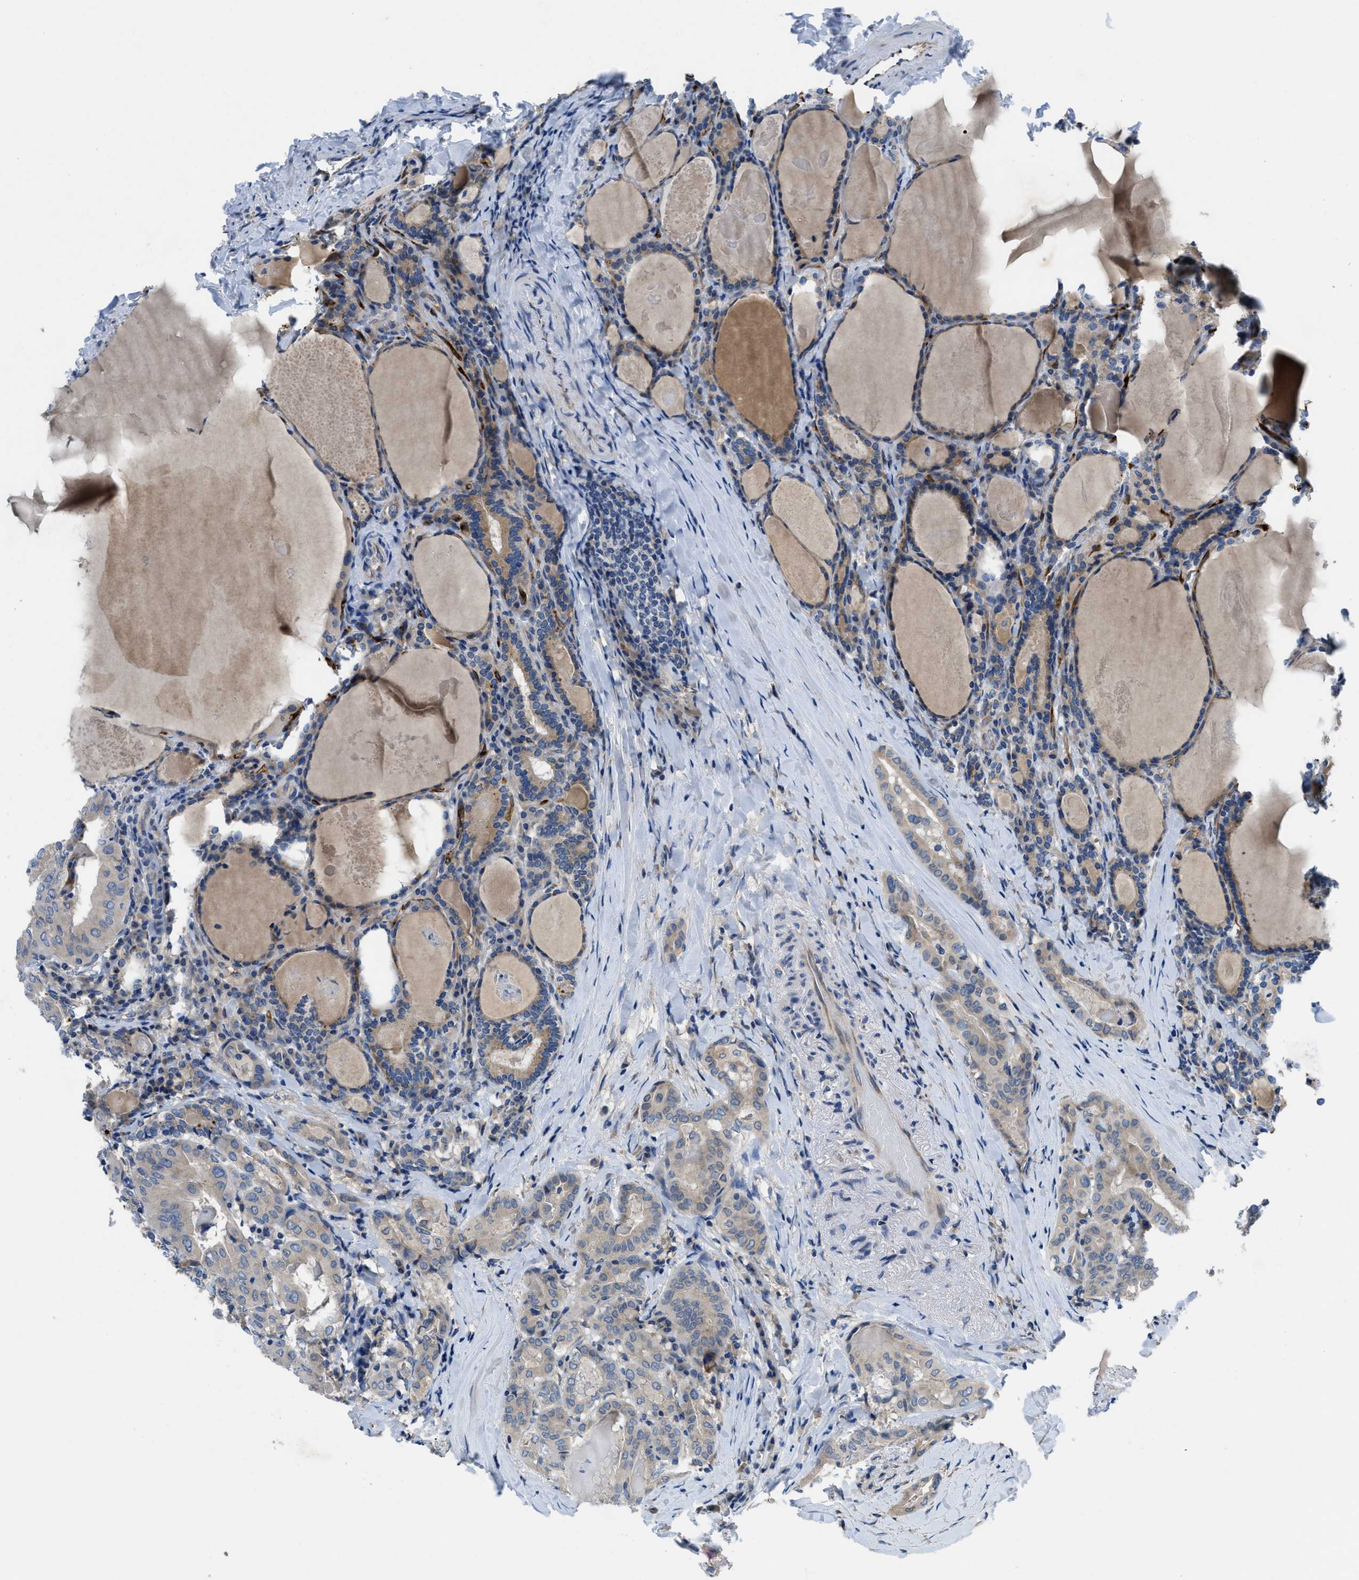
{"staining": {"intensity": "negative", "quantity": "none", "location": "none"}, "tissue": "thyroid cancer", "cell_type": "Tumor cells", "image_type": "cancer", "snomed": [{"axis": "morphology", "description": "Papillary adenocarcinoma, NOS"}, {"axis": "topography", "description": "Thyroid gland"}], "caption": "There is no significant positivity in tumor cells of thyroid cancer (papillary adenocarcinoma).", "gene": "PGR", "patient": {"sex": "female", "age": 42}}